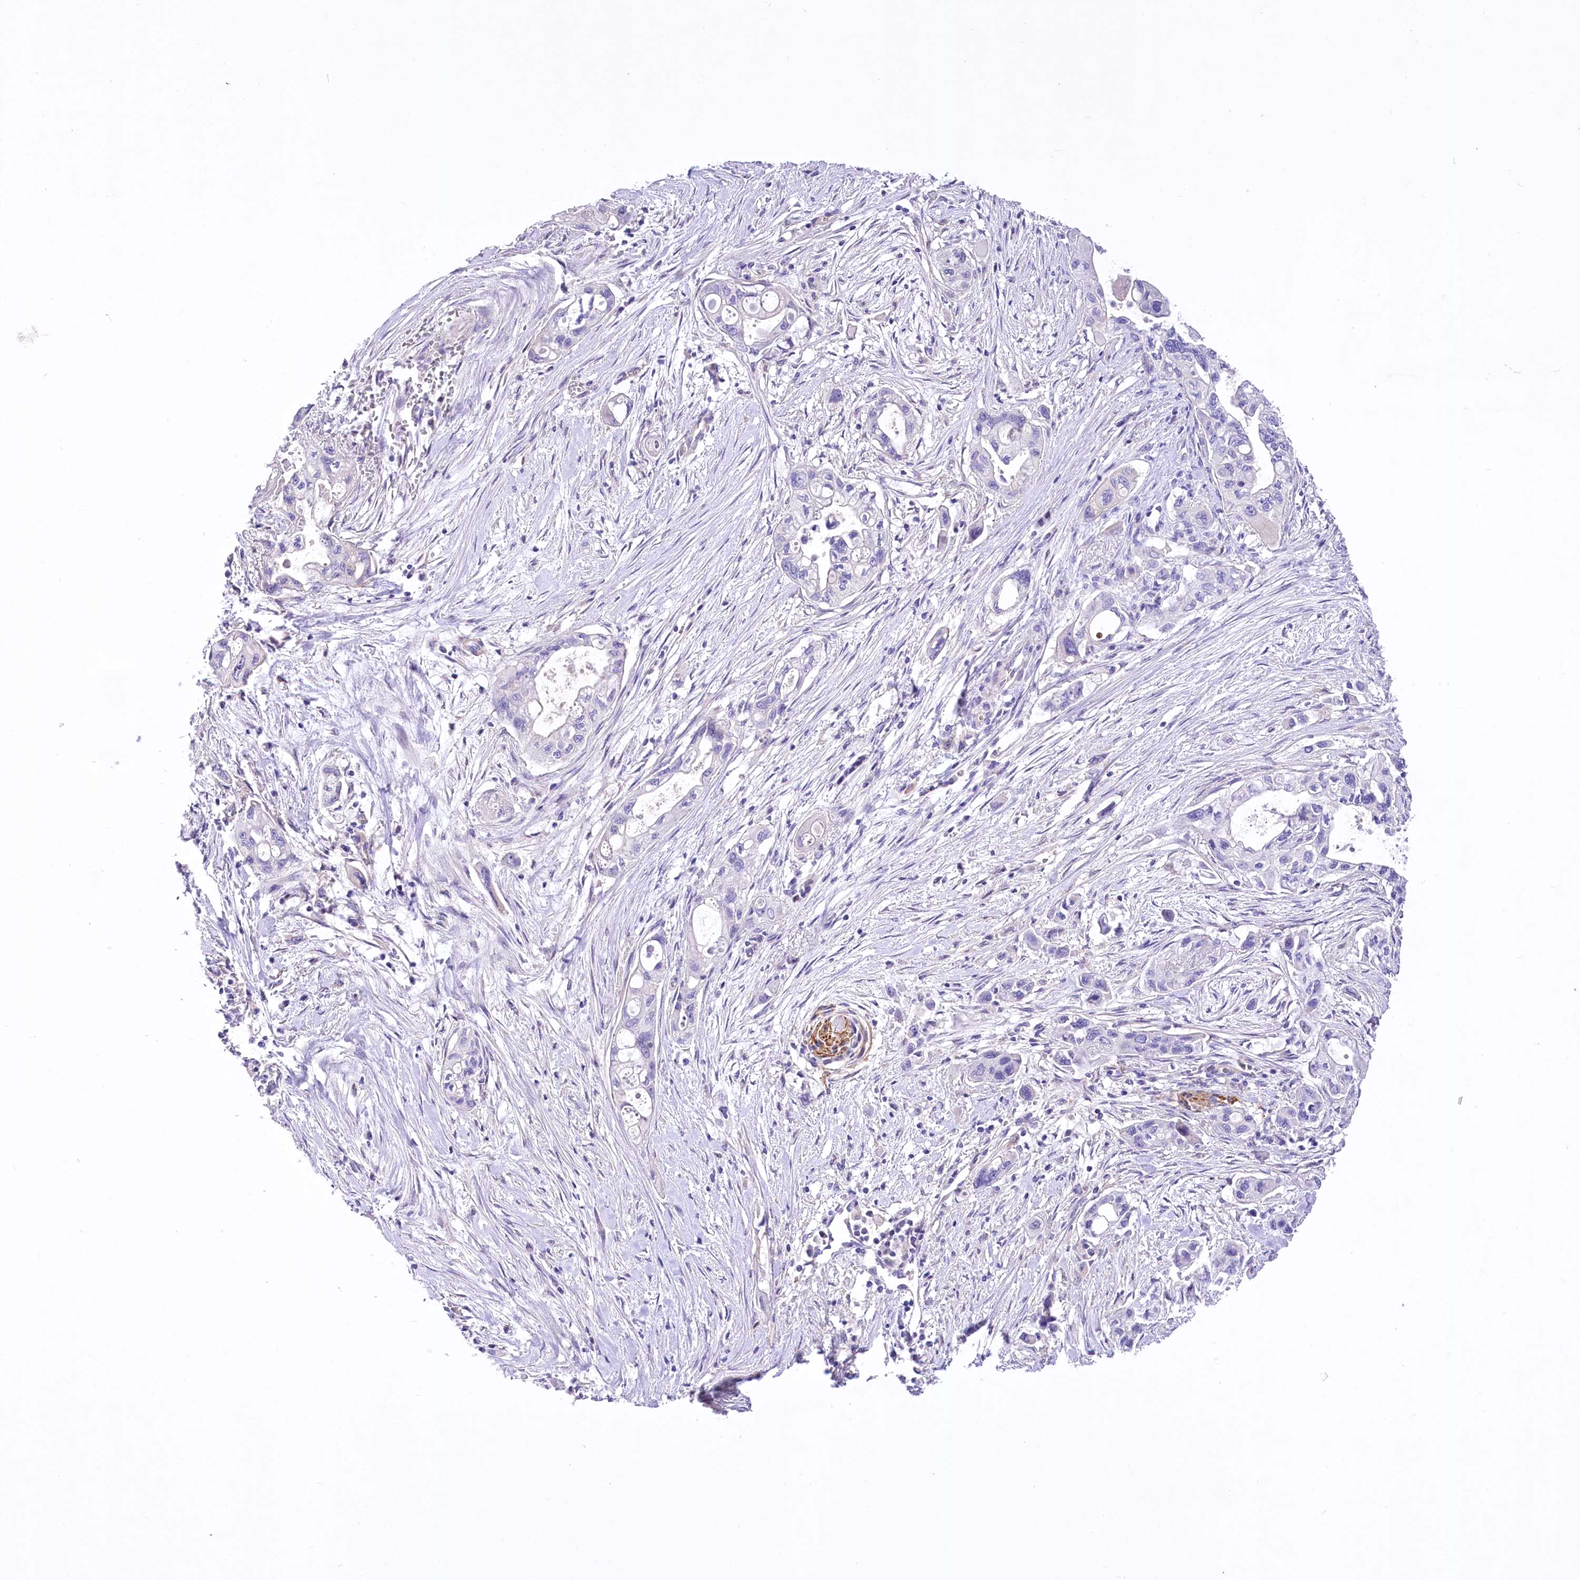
{"staining": {"intensity": "negative", "quantity": "none", "location": "none"}, "tissue": "pancreatic cancer", "cell_type": "Tumor cells", "image_type": "cancer", "snomed": [{"axis": "morphology", "description": "Adenocarcinoma, NOS"}, {"axis": "topography", "description": "Pancreas"}], "caption": "Photomicrograph shows no protein staining in tumor cells of pancreatic cancer tissue.", "gene": "LRRC34", "patient": {"sex": "male", "age": 75}}